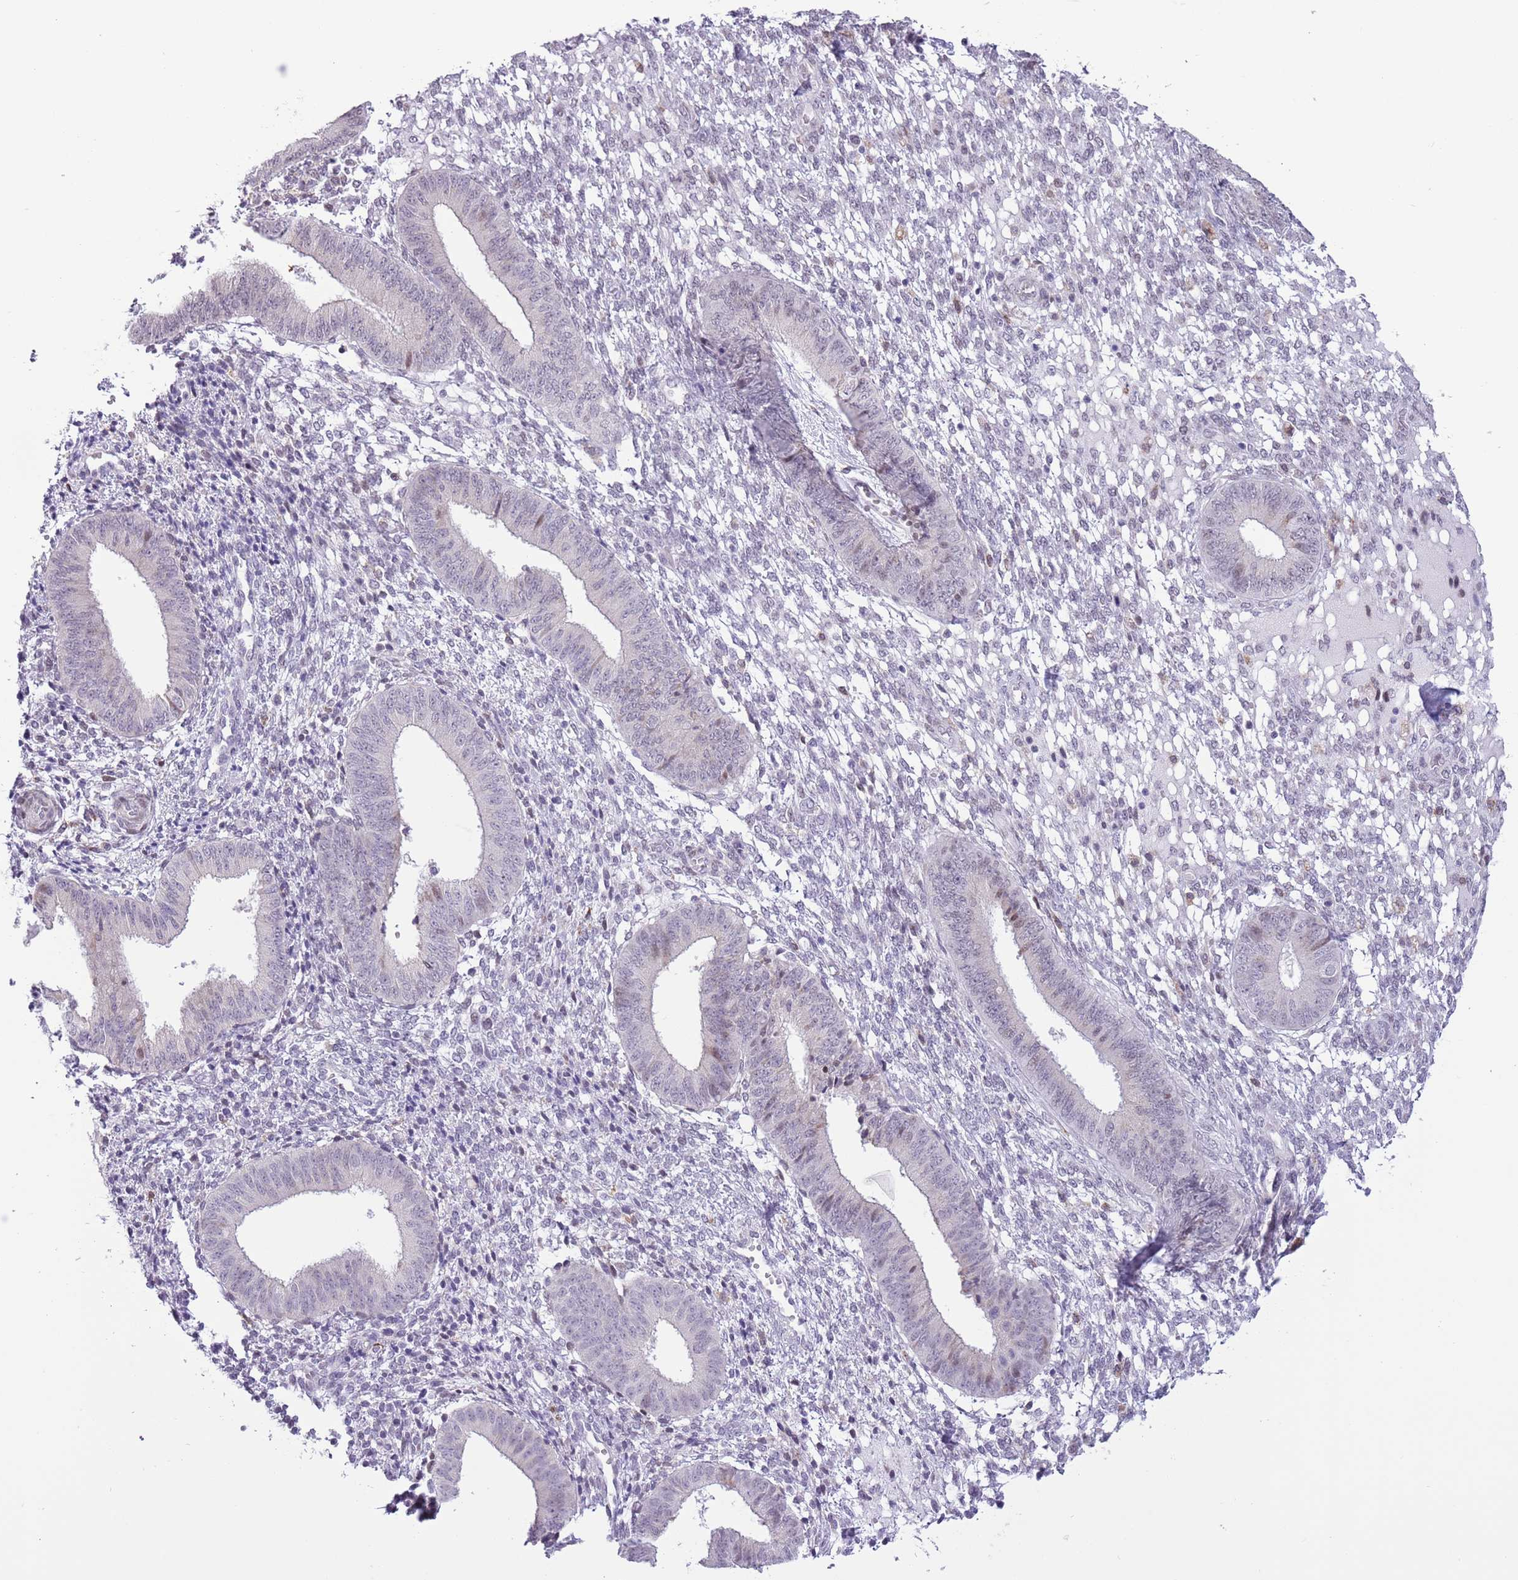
{"staining": {"intensity": "negative", "quantity": "none", "location": "none"}, "tissue": "endometrium", "cell_type": "Cells in endometrial stroma", "image_type": "normal", "snomed": [{"axis": "morphology", "description": "Normal tissue, NOS"}, {"axis": "topography", "description": "Endometrium"}], "caption": "Immunohistochemistry (IHC) image of benign endometrium stained for a protein (brown), which exhibits no positivity in cells in endometrial stroma.", "gene": "ZNF576", "patient": {"sex": "female", "age": 49}}